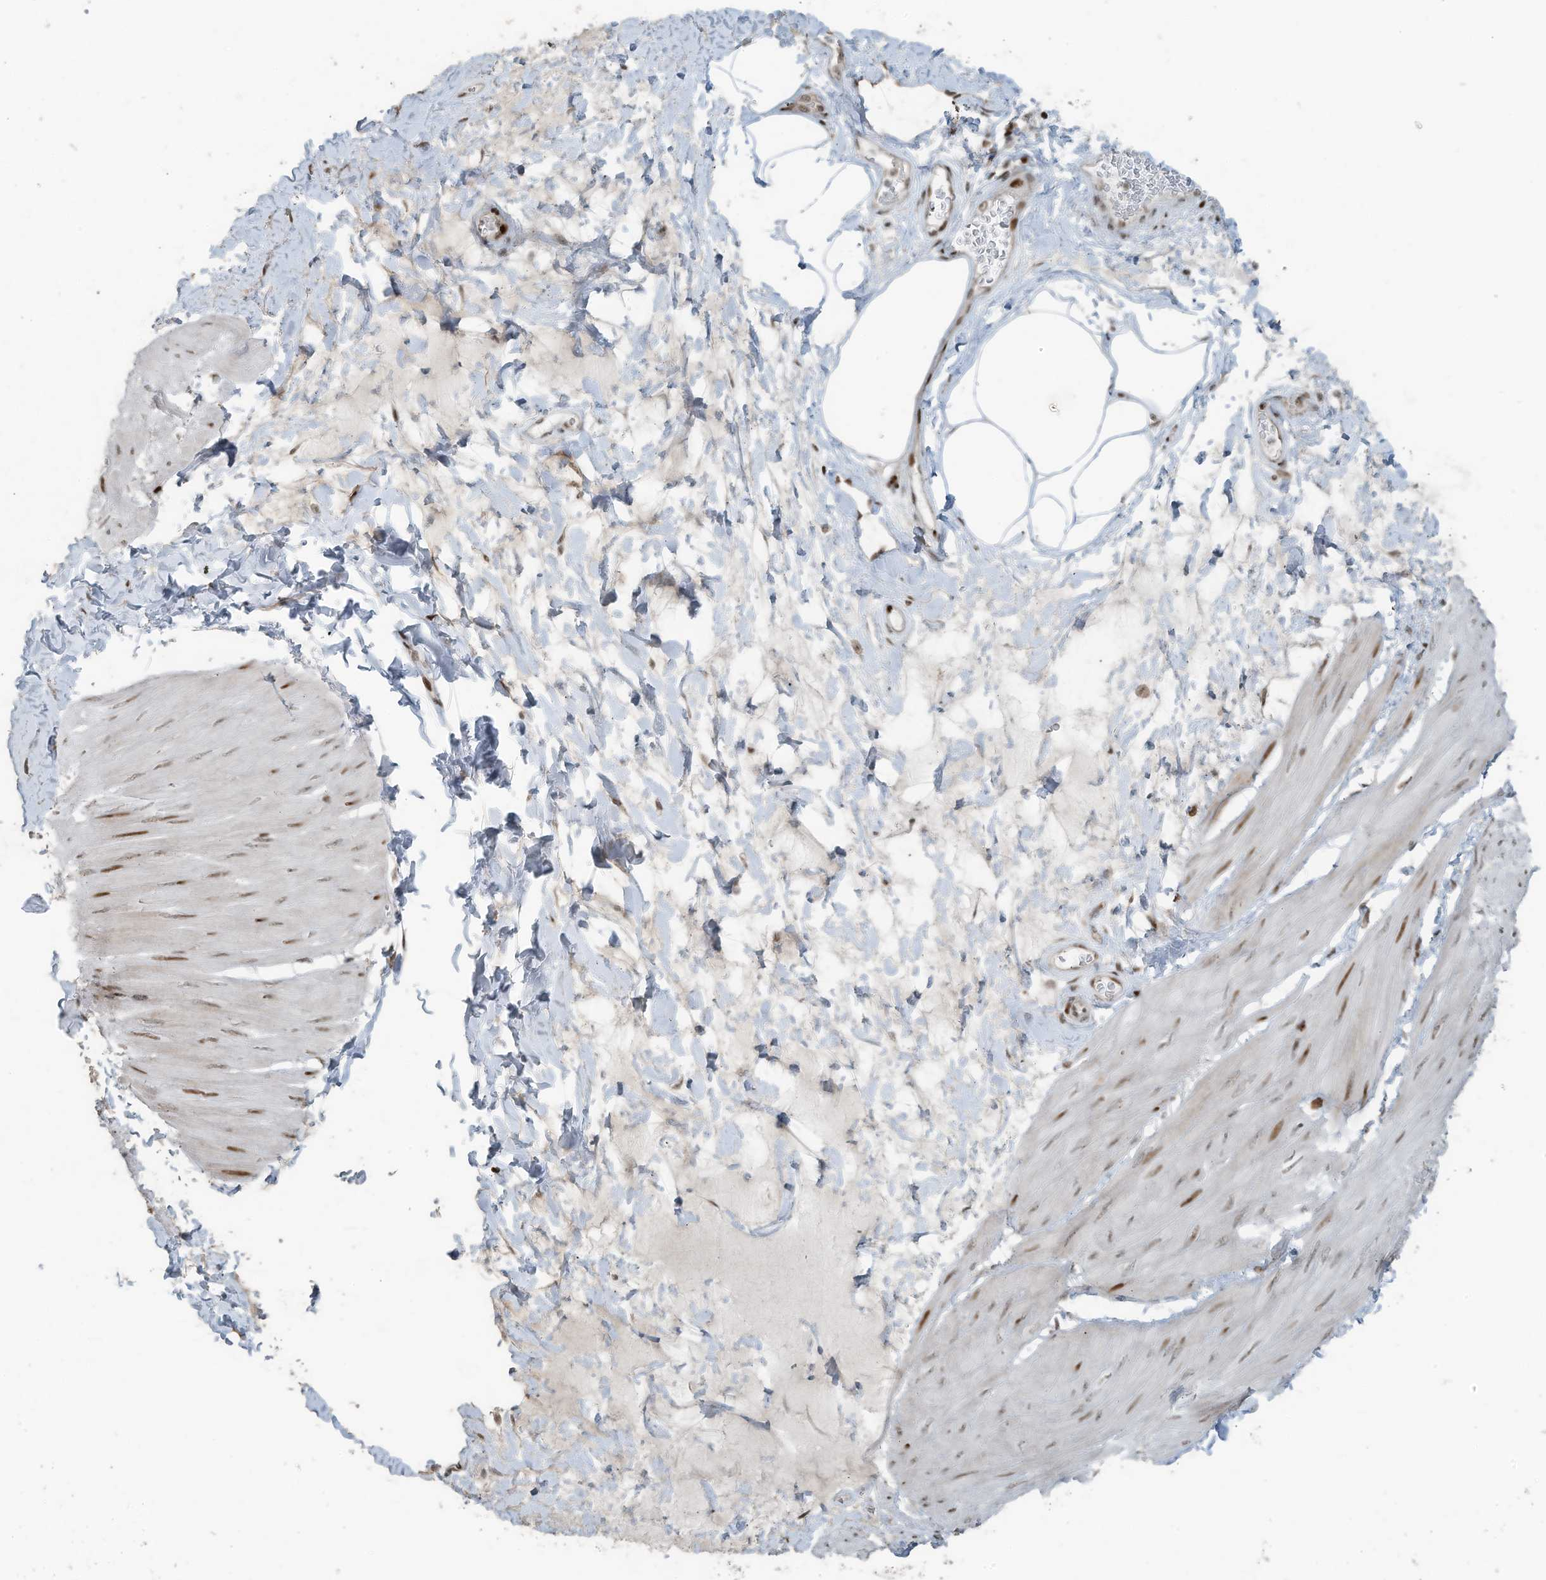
{"staining": {"intensity": "moderate", "quantity": ">75%", "location": "nuclear"}, "tissue": "smooth muscle", "cell_type": "Smooth muscle cells", "image_type": "normal", "snomed": [{"axis": "morphology", "description": "Urothelial carcinoma, High grade"}, {"axis": "topography", "description": "Urinary bladder"}], "caption": "The immunohistochemical stain shows moderate nuclear positivity in smooth muscle cells of normal smooth muscle.", "gene": "PCNP", "patient": {"sex": "male", "age": 46}}